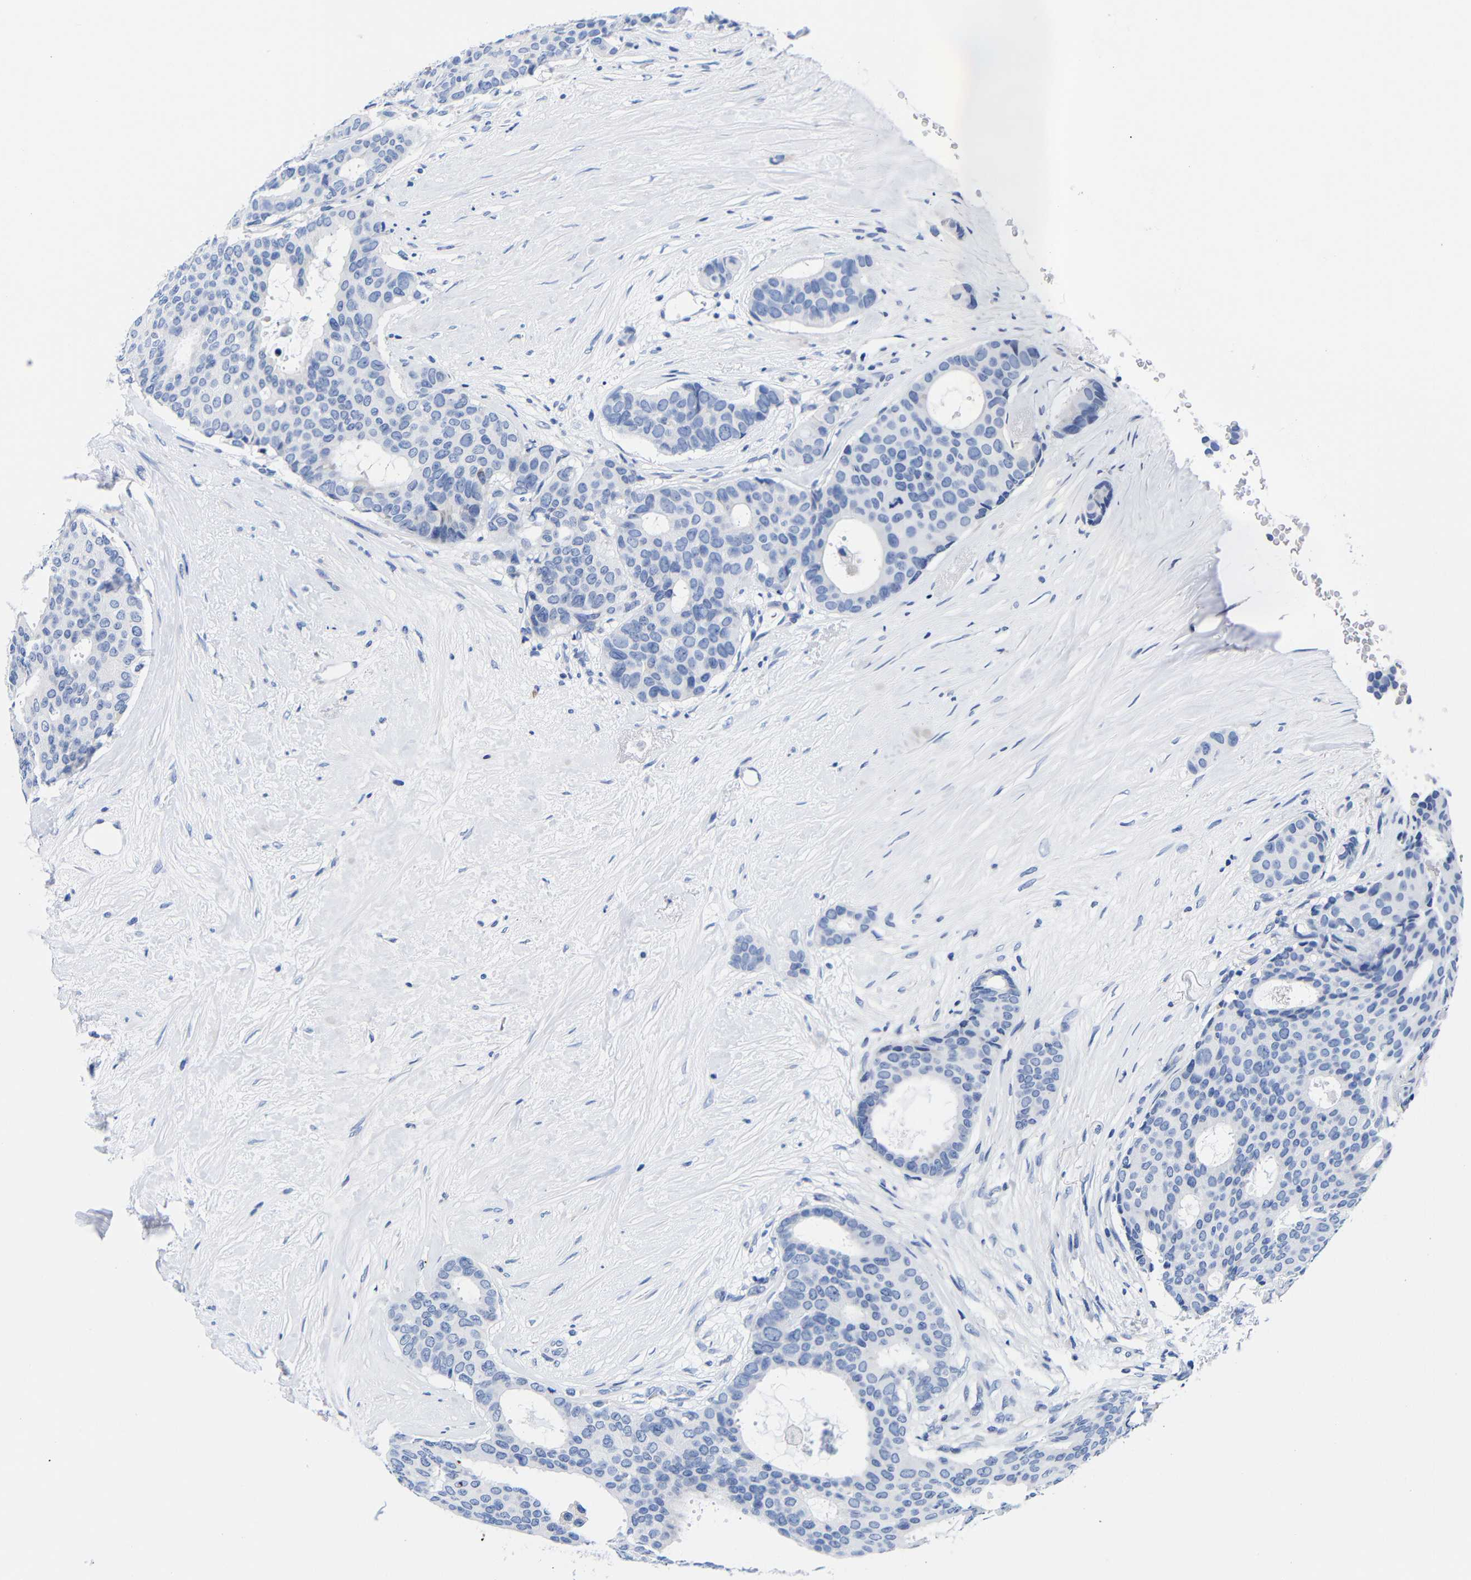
{"staining": {"intensity": "negative", "quantity": "none", "location": "none"}, "tissue": "breast cancer", "cell_type": "Tumor cells", "image_type": "cancer", "snomed": [{"axis": "morphology", "description": "Duct carcinoma"}, {"axis": "topography", "description": "Breast"}], "caption": "The image exhibits no staining of tumor cells in breast cancer (infiltrating ductal carcinoma).", "gene": "CLEC4G", "patient": {"sex": "female", "age": 75}}